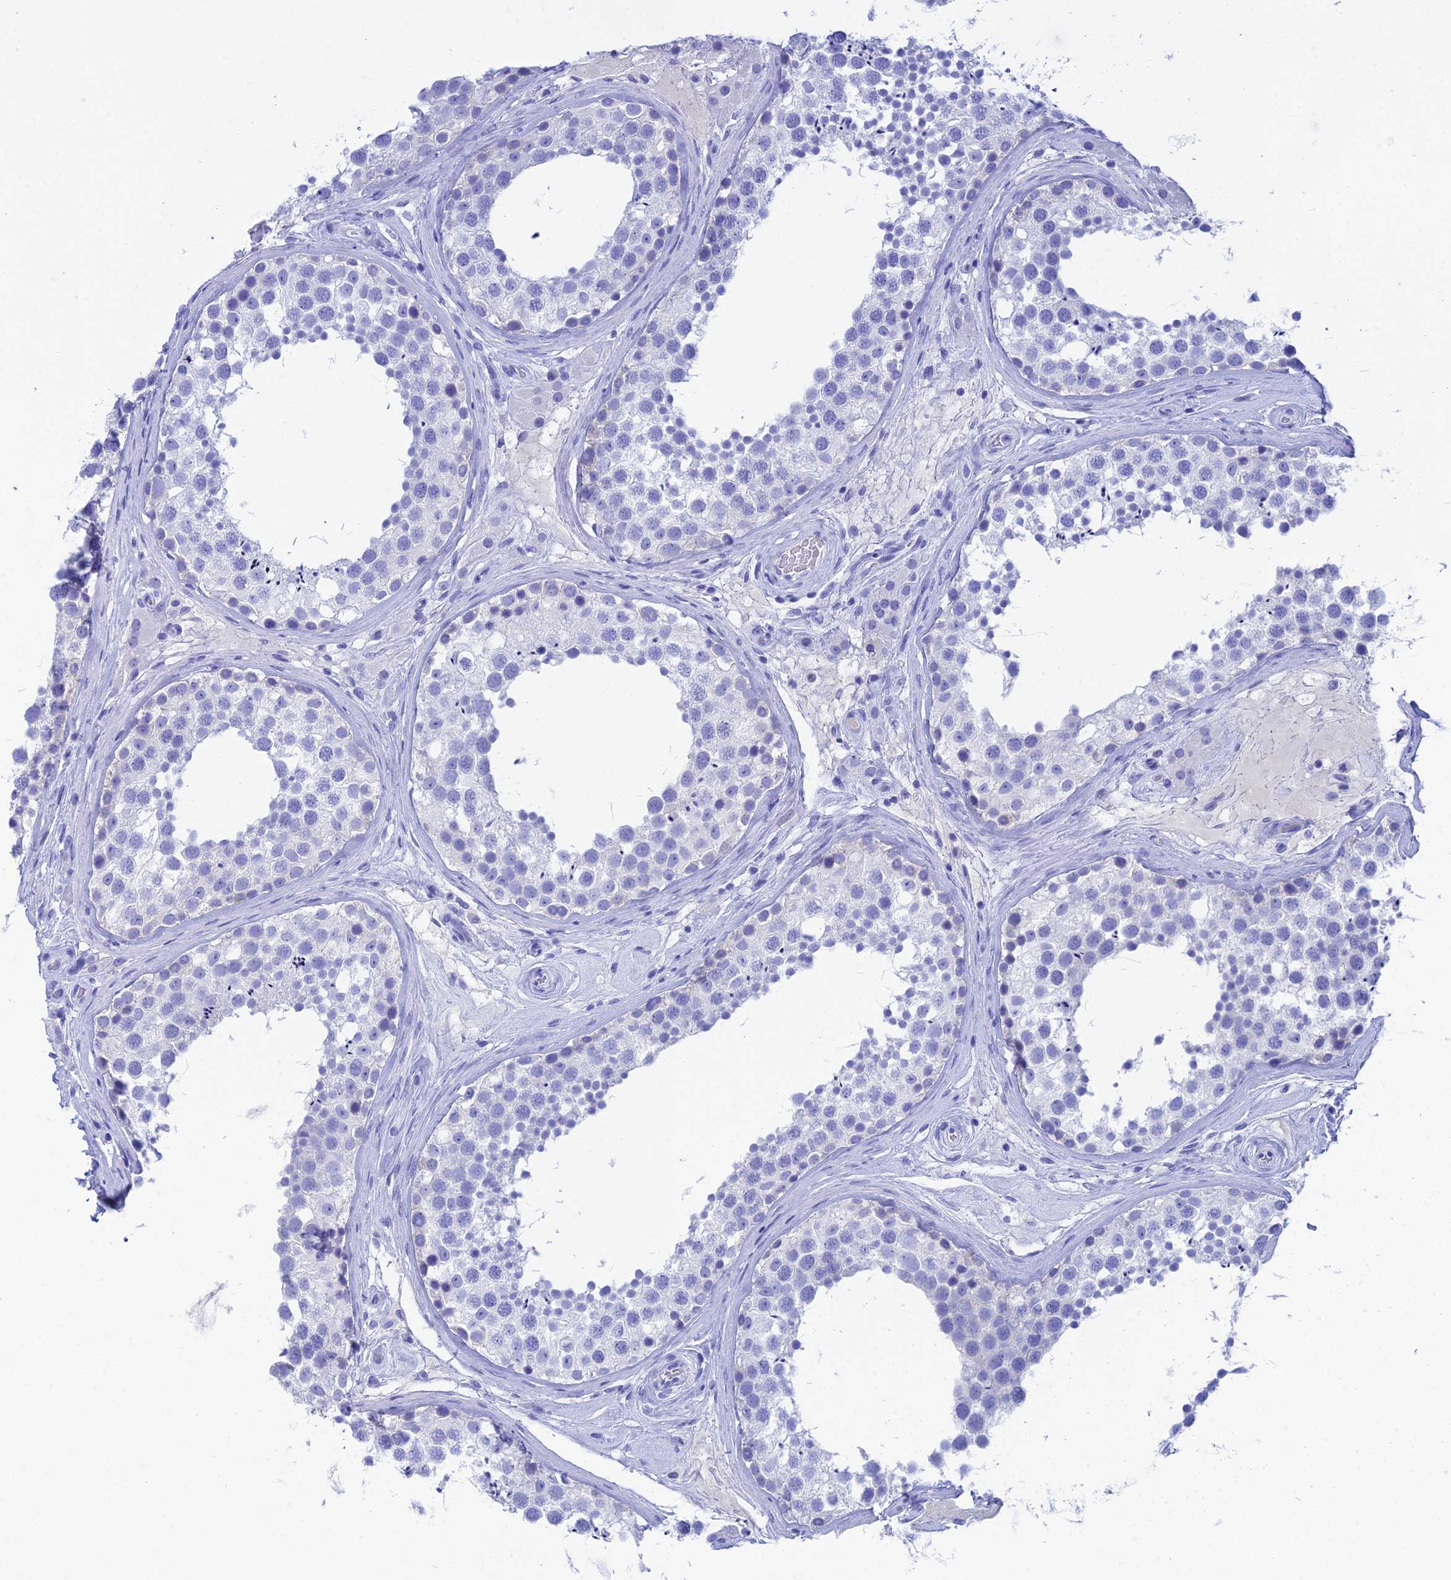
{"staining": {"intensity": "negative", "quantity": "none", "location": "none"}, "tissue": "testis", "cell_type": "Cells in seminiferous ducts", "image_type": "normal", "snomed": [{"axis": "morphology", "description": "Normal tissue, NOS"}, {"axis": "topography", "description": "Testis"}], "caption": "High power microscopy image of an immunohistochemistry image of unremarkable testis, revealing no significant expression in cells in seminiferous ducts.", "gene": "REG1A", "patient": {"sex": "male", "age": 26}}